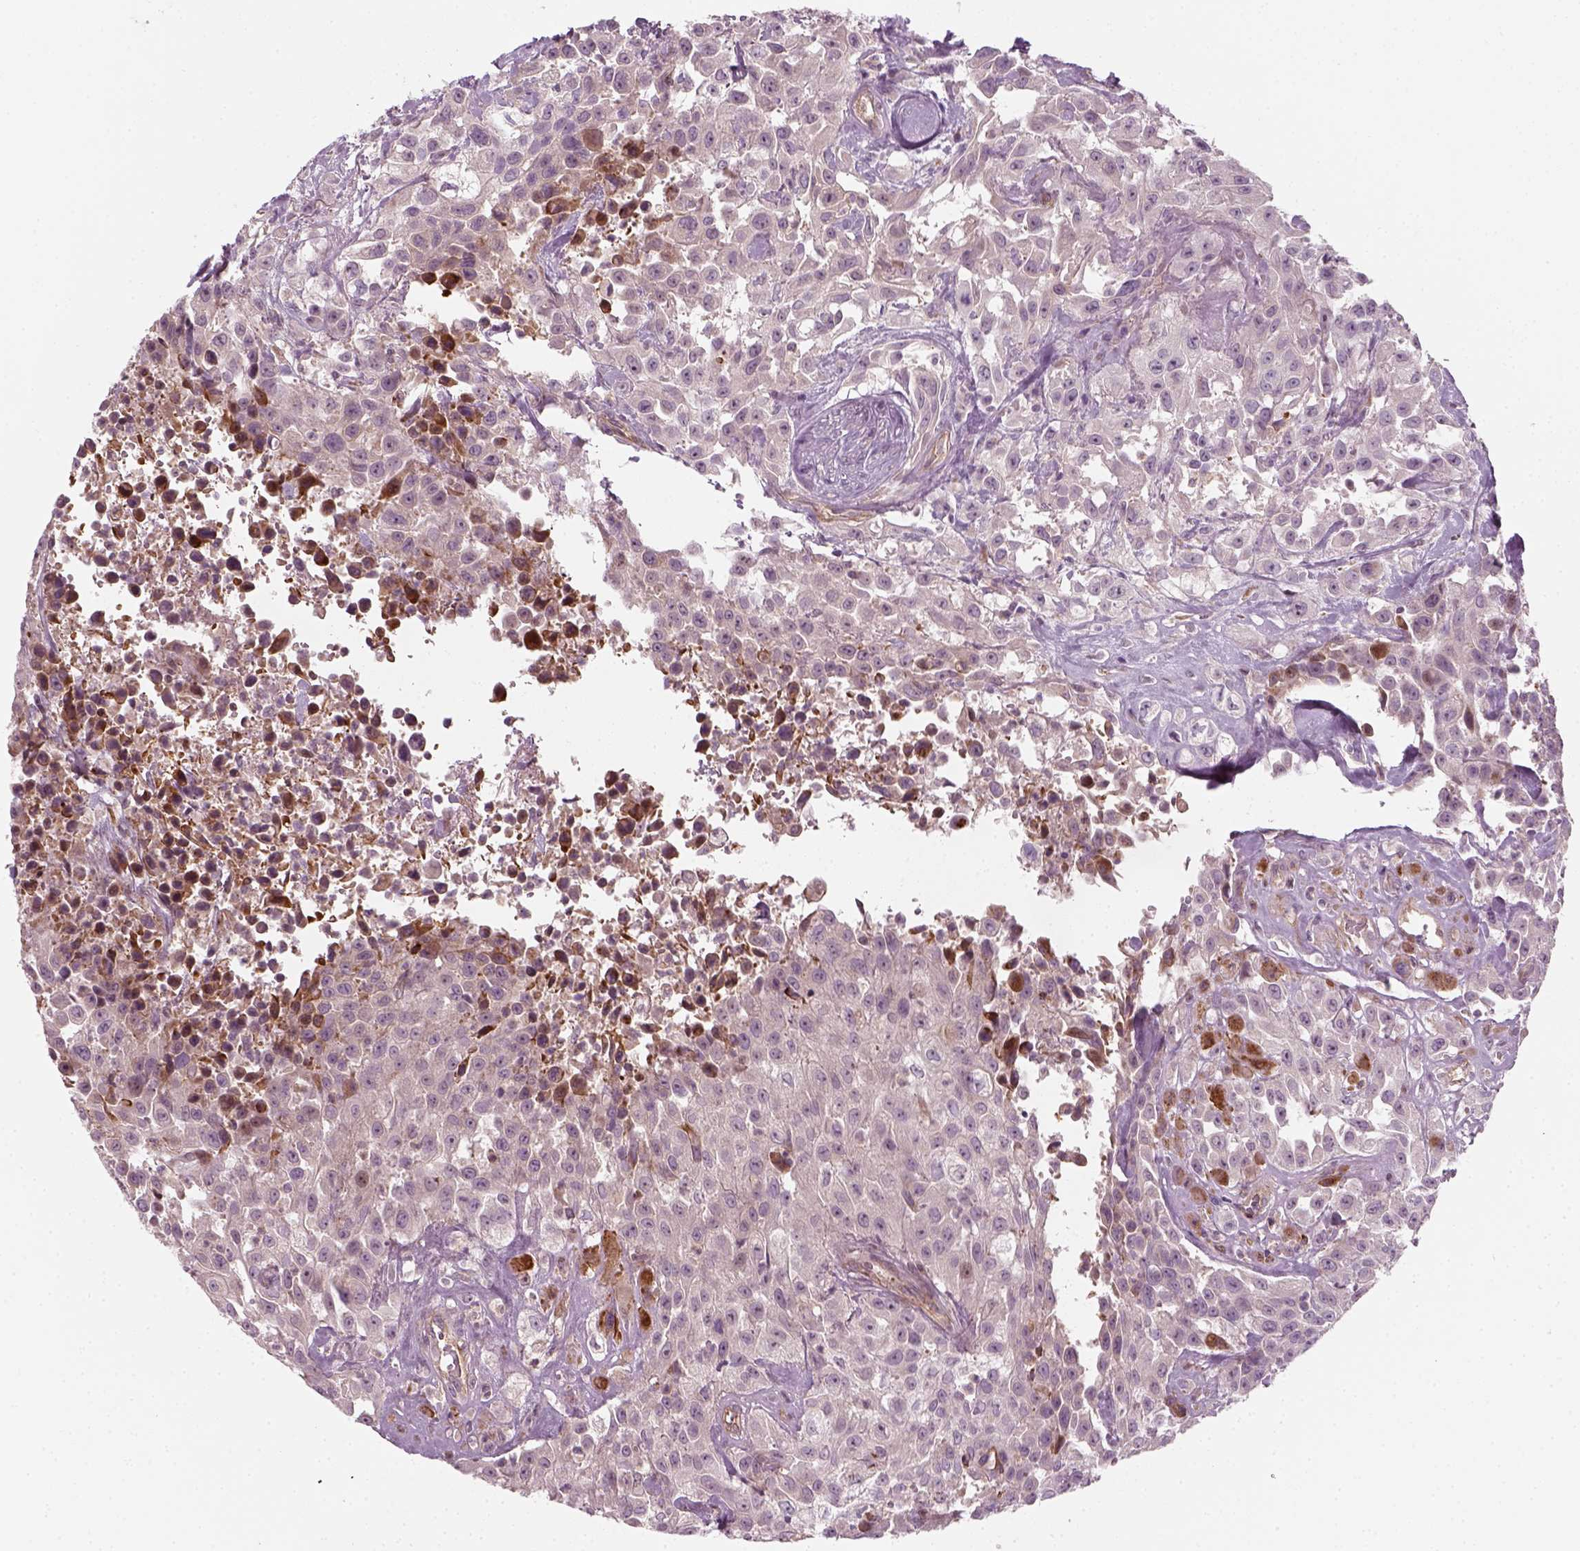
{"staining": {"intensity": "negative", "quantity": "none", "location": "none"}, "tissue": "urothelial cancer", "cell_type": "Tumor cells", "image_type": "cancer", "snomed": [{"axis": "morphology", "description": "Urothelial carcinoma, High grade"}, {"axis": "topography", "description": "Urinary bladder"}], "caption": "There is no significant expression in tumor cells of urothelial cancer.", "gene": "DNASE1L1", "patient": {"sex": "male", "age": 79}}